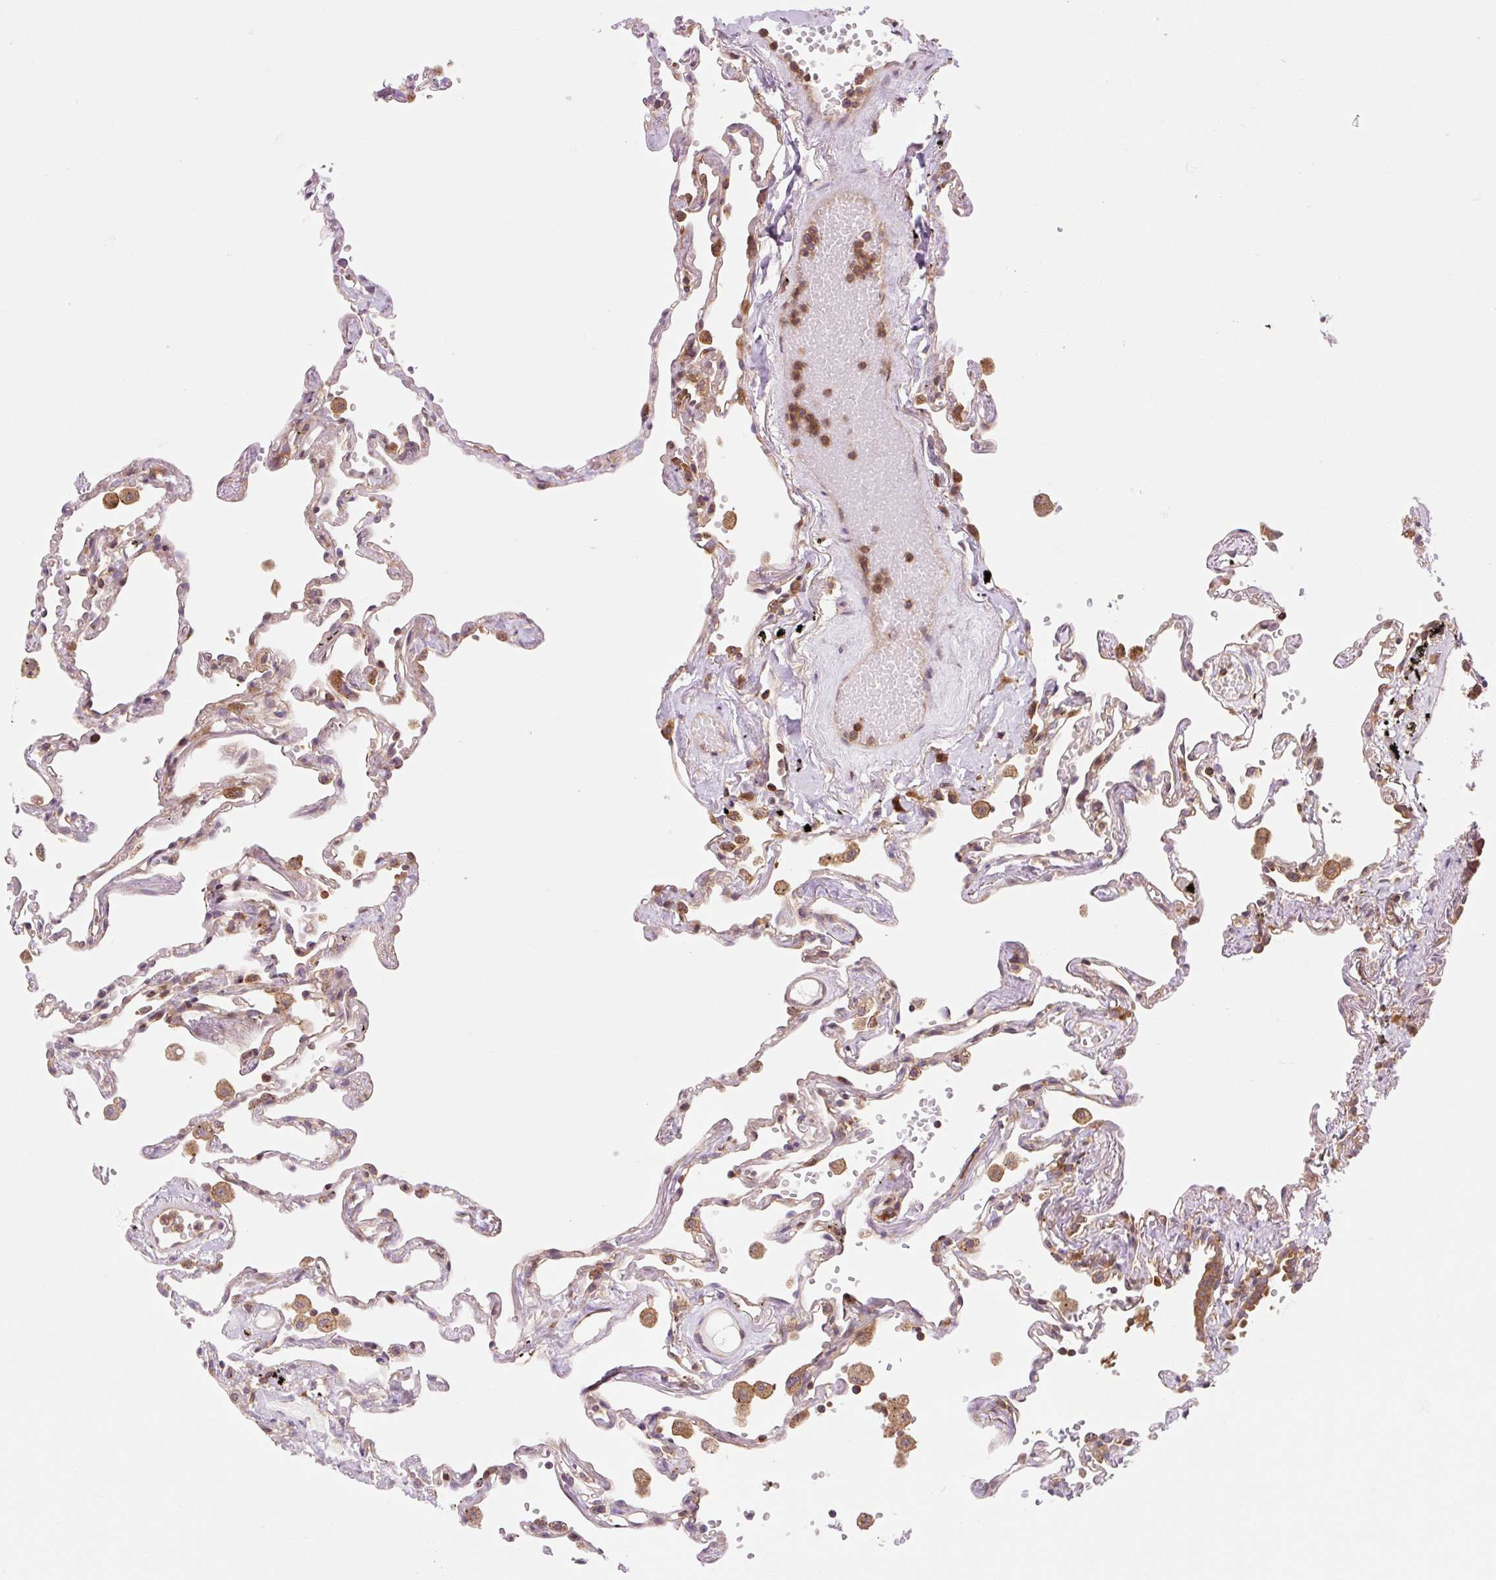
{"staining": {"intensity": "moderate", "quantity": "25%-75%", "location": "cytoplasmic/membranous"}, "tissue": "lung", "cell_type": "Alveolar cells", "image_type": "normal", "snomed": [{"axis": "morphology", "description": "Normal tissue, NOS"}, {"axis": "topography", "description": "Lung"}], "caption": "About 25%-75% of alveolar cells in unremarkable lung show moderate cytoplasmic/membranous protein positivity as visualized by brown immunohistochemical staining.", "gene": "VPS4A", "patient": {"sex": "female", "age": 67}}